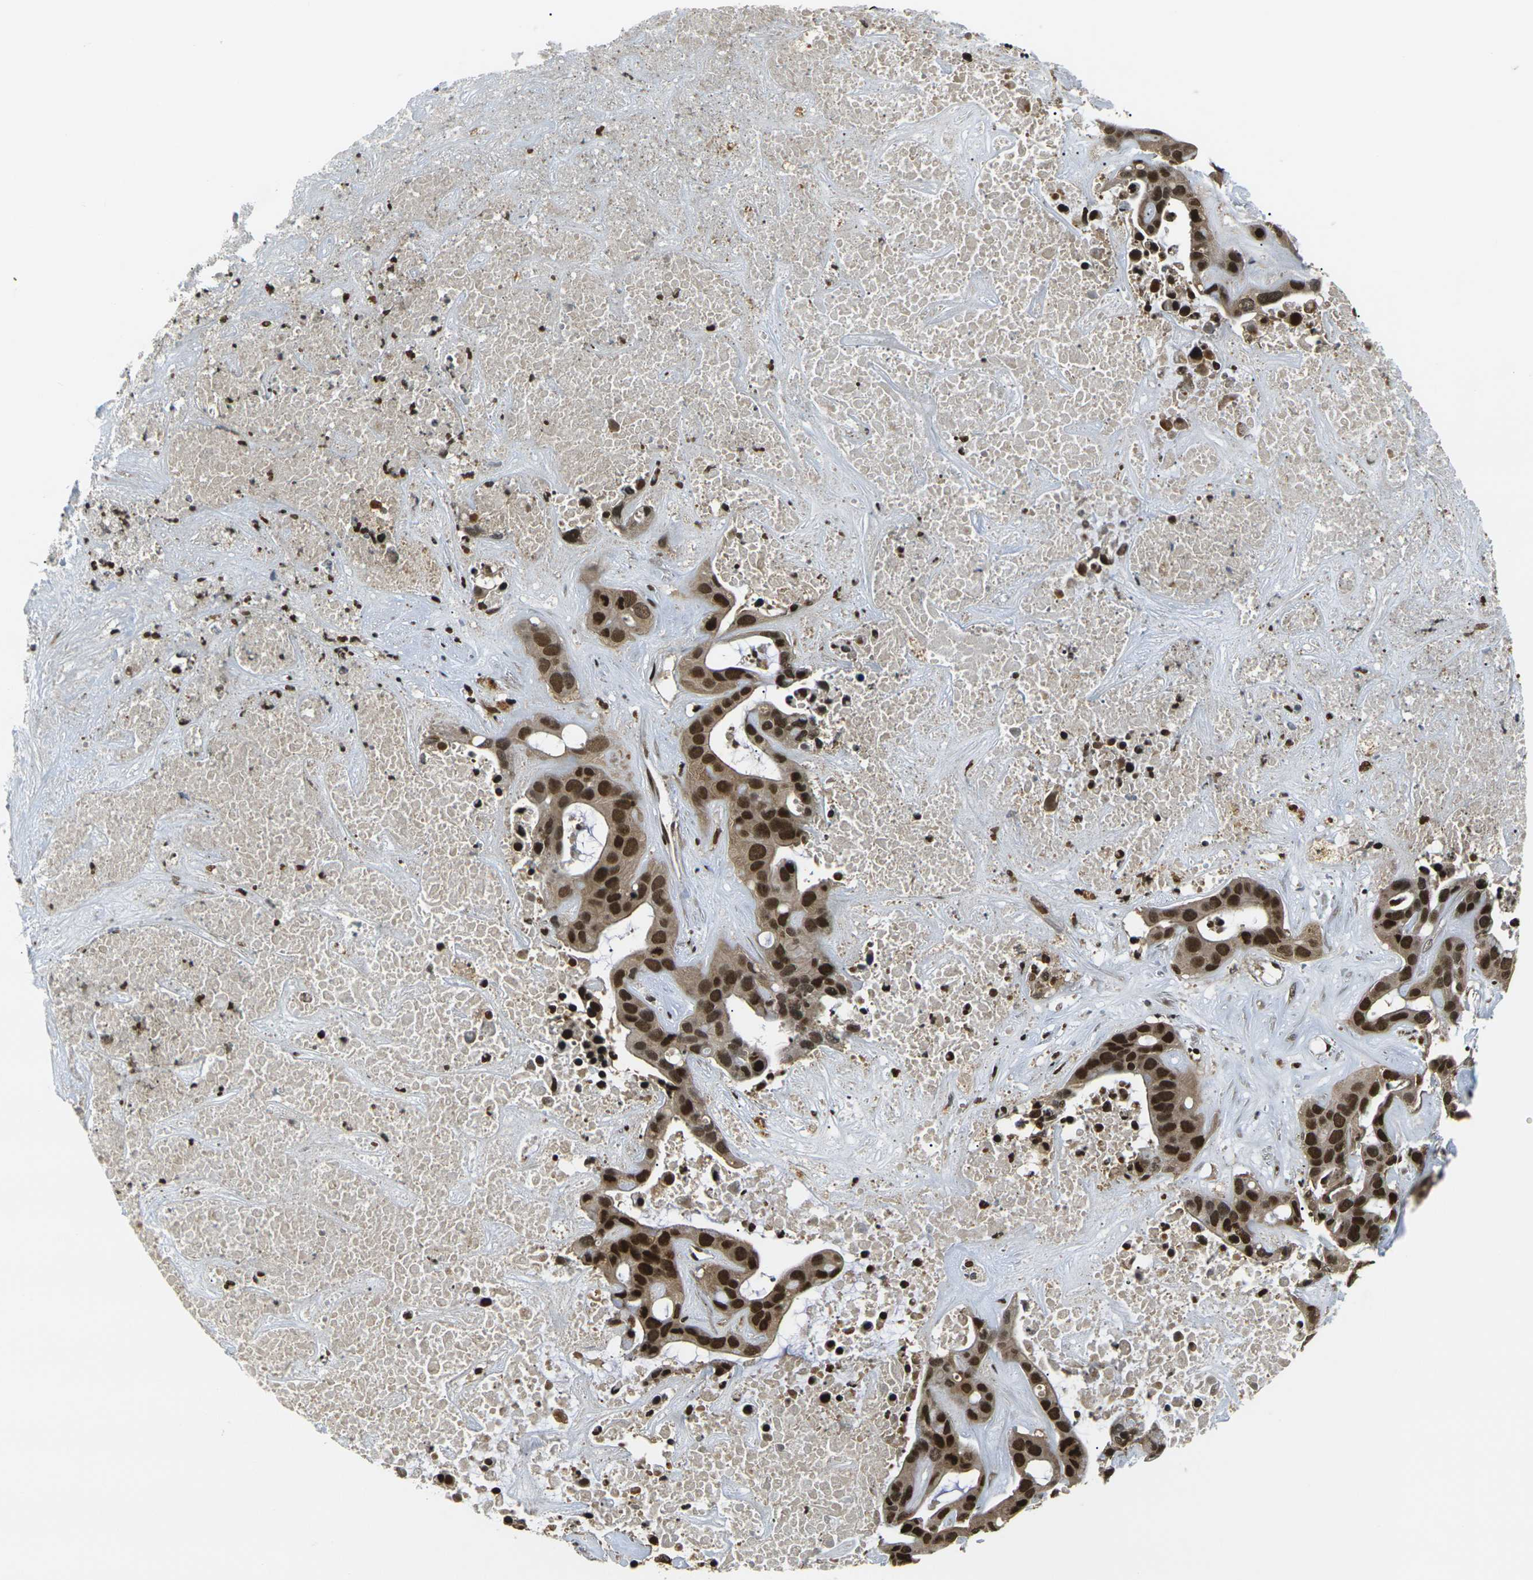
{"staining": {"intensity": "strong", "quantity": ">75%", "location": "cytoplasmic/membranous,nuclear"}, "tissue": "liver cancer", "cell_type": "Tumor cells", "image_type": "cancer", "snomed": [{"axis": "morphology", "description": "Cholangiocarcinoma"}, {"axis": "topography", "description": "Liver"}], "caption": "A photomicrograph showing strong cytoplasmic/membranous and nuclear expression in approximately >75% of tumor cells in liver cancer (cholangiocarcinoma), as visualized by brown immunohistochemical staining.", "gene": "ACTL6A", "patient": {"sex": "female", "age": 65}}